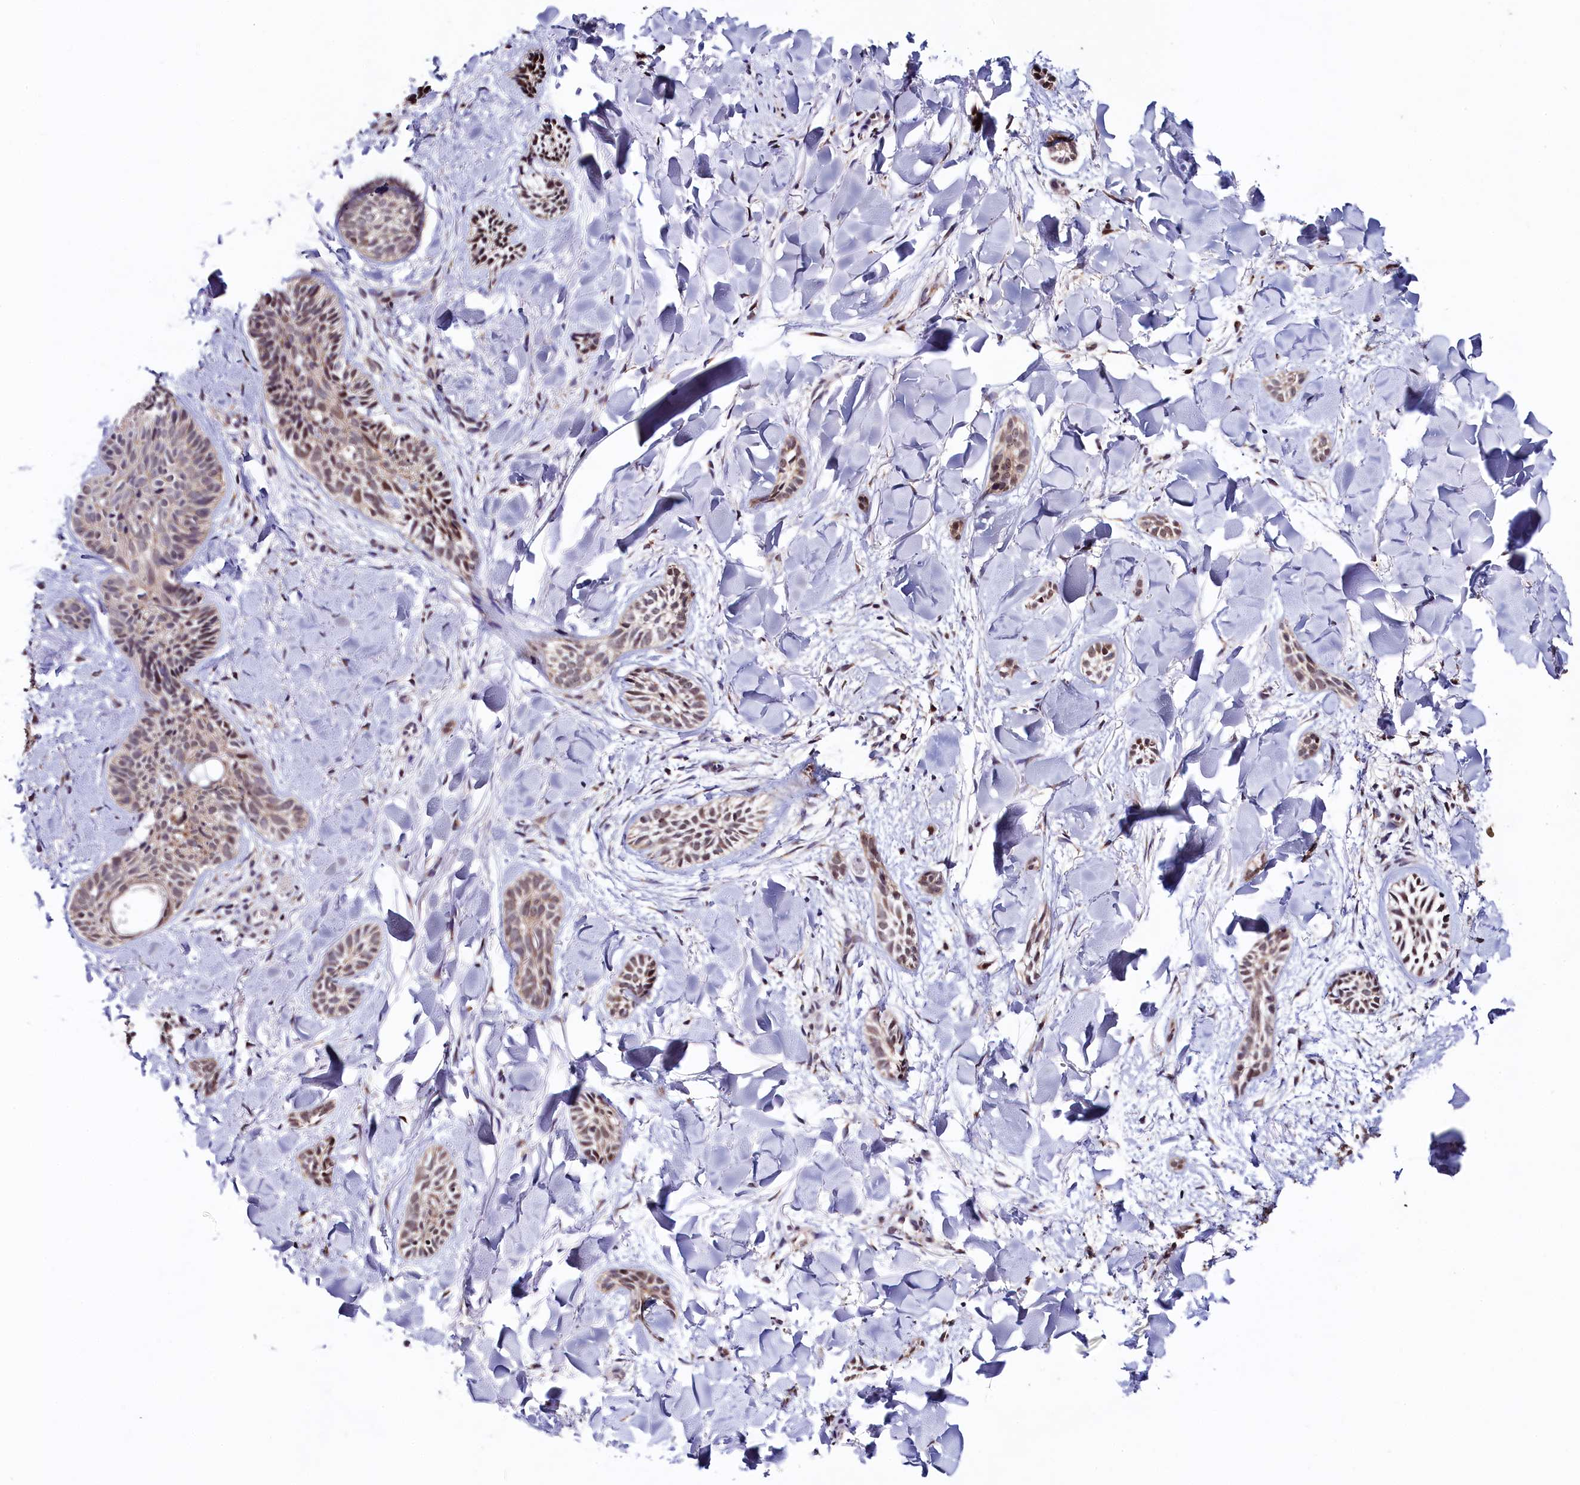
{"staining": {"intensity": "moderate", "quantity": ">75%", "location": "nuclear"}, "tissue": "skin cancer", "cell_type": "Tumor cells", "image_type": "cancer", "snomed": [{"axis": "morphology", "description": "Basal cell carcinoma"}, {"axis": "topography", "description": "Skin"}], "caption": "Immunohistochemistry (IHC) histopathology image of neoplastic tissue: skin basal cell carcinoma stained using IHC shows medium levels of moderate protein expression localized specifically in the nuclear of tumor cells, appearing as a nuclear brown color.", "gene": "SEC24C", "patient": {"sex": "female", "age": 59}}